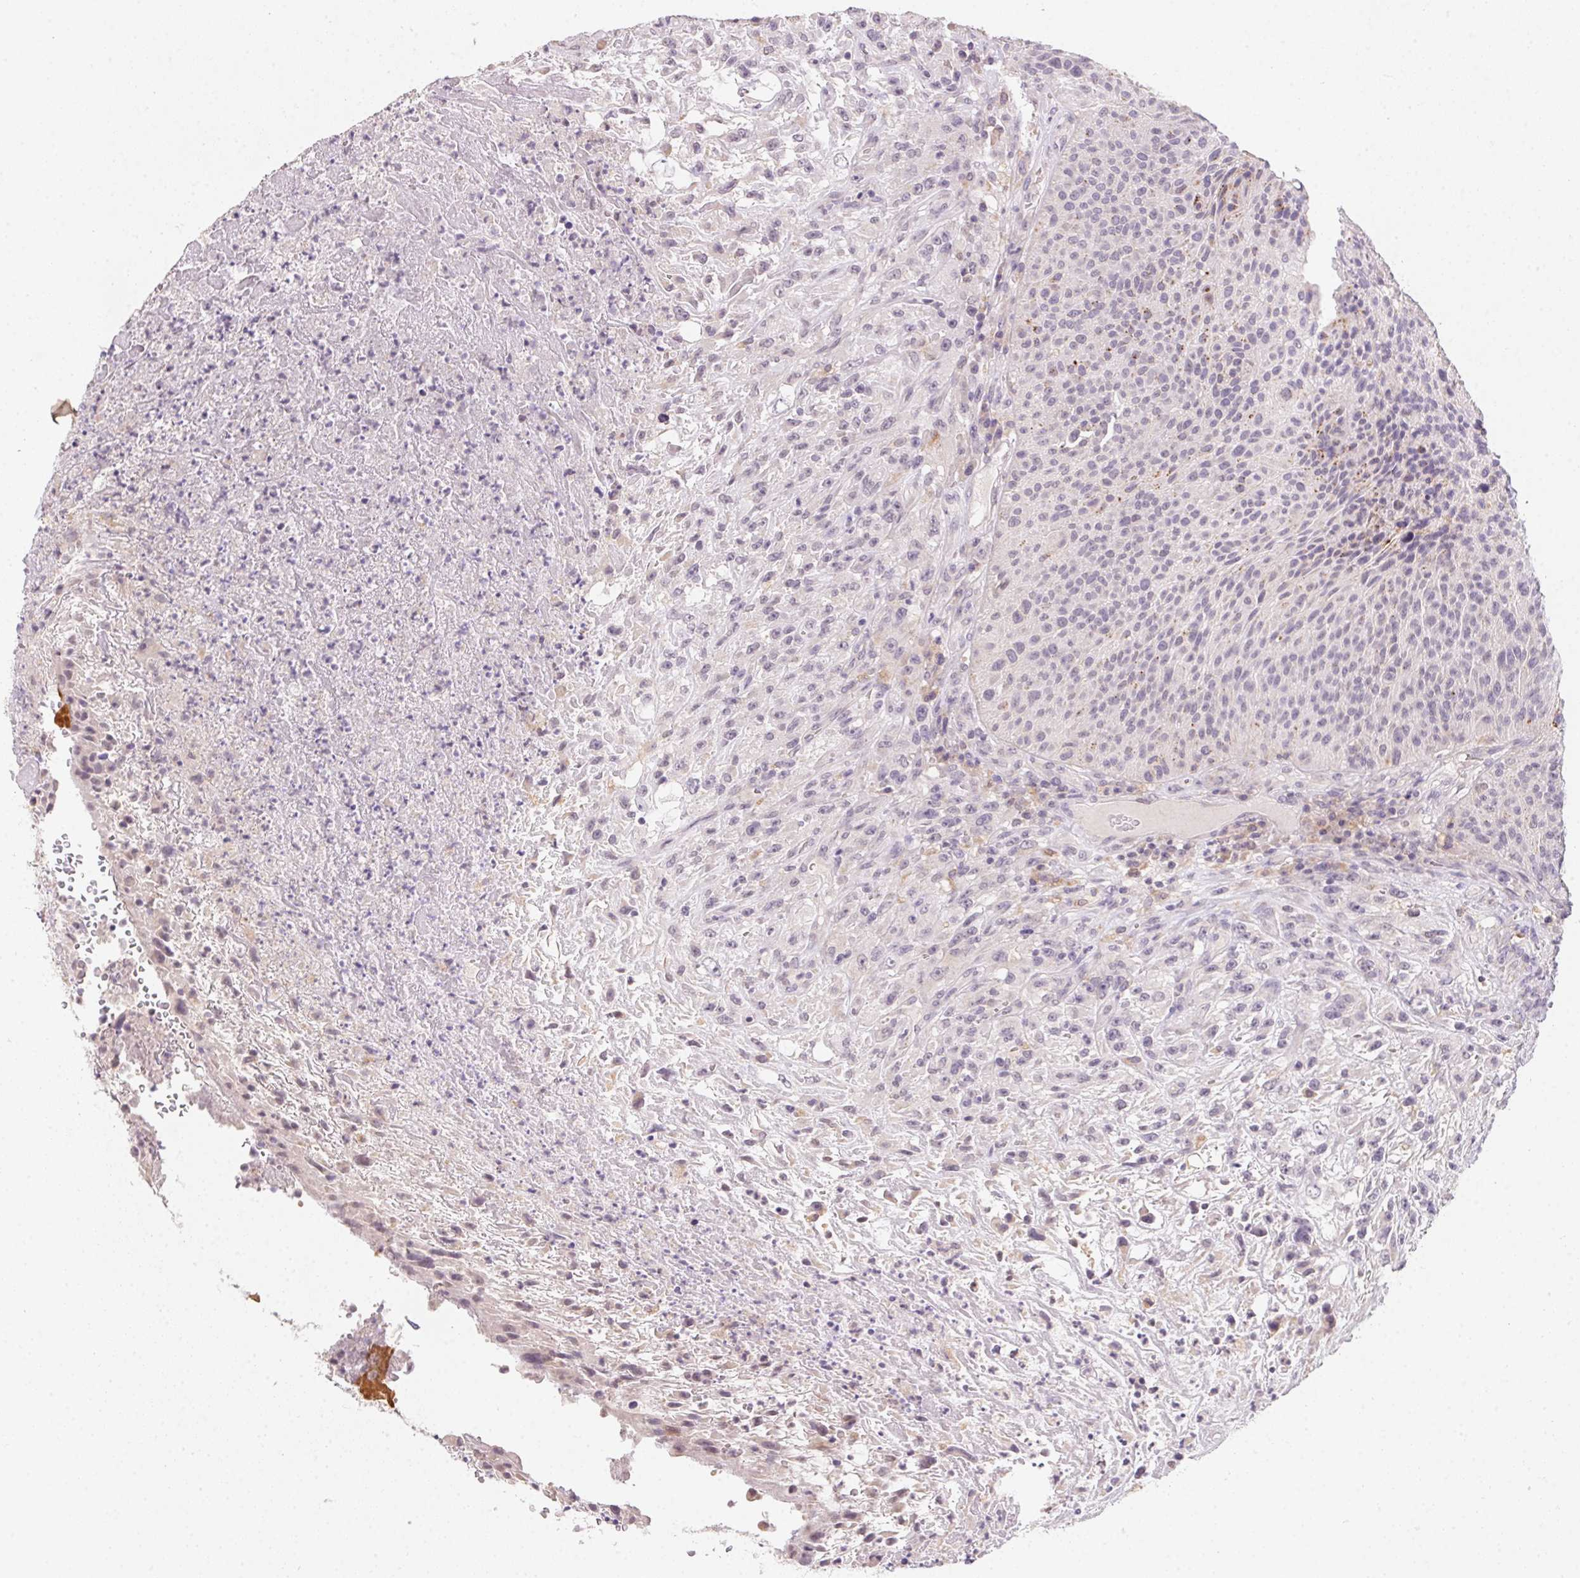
{"staining": {"intensity": "negative", "quantity": "none", "location": "none"}, "tissue": "urothelial cancer", "cell_type": "Tumor cells", "image_type": "cancer", "snomed": [{"axis": "morphology", "description": "Urothelial carcinoma, High grade"}, {"axis": "topography", "description": "Urinary bladder"}], "caption": "High power microscopy image of an immunohistochemistry (IHC) image of urothelial cancer, revealing no significant expression in tumor cells. (Stains: DAB (3,3'-diaminobenzidine) immunohistochemistry with hematoxylin counter stain, Microscopy: brightfield microscopy at high magnification).", "gene": "SLC6A18", "patient": {"sex": "male", "age": 66}}